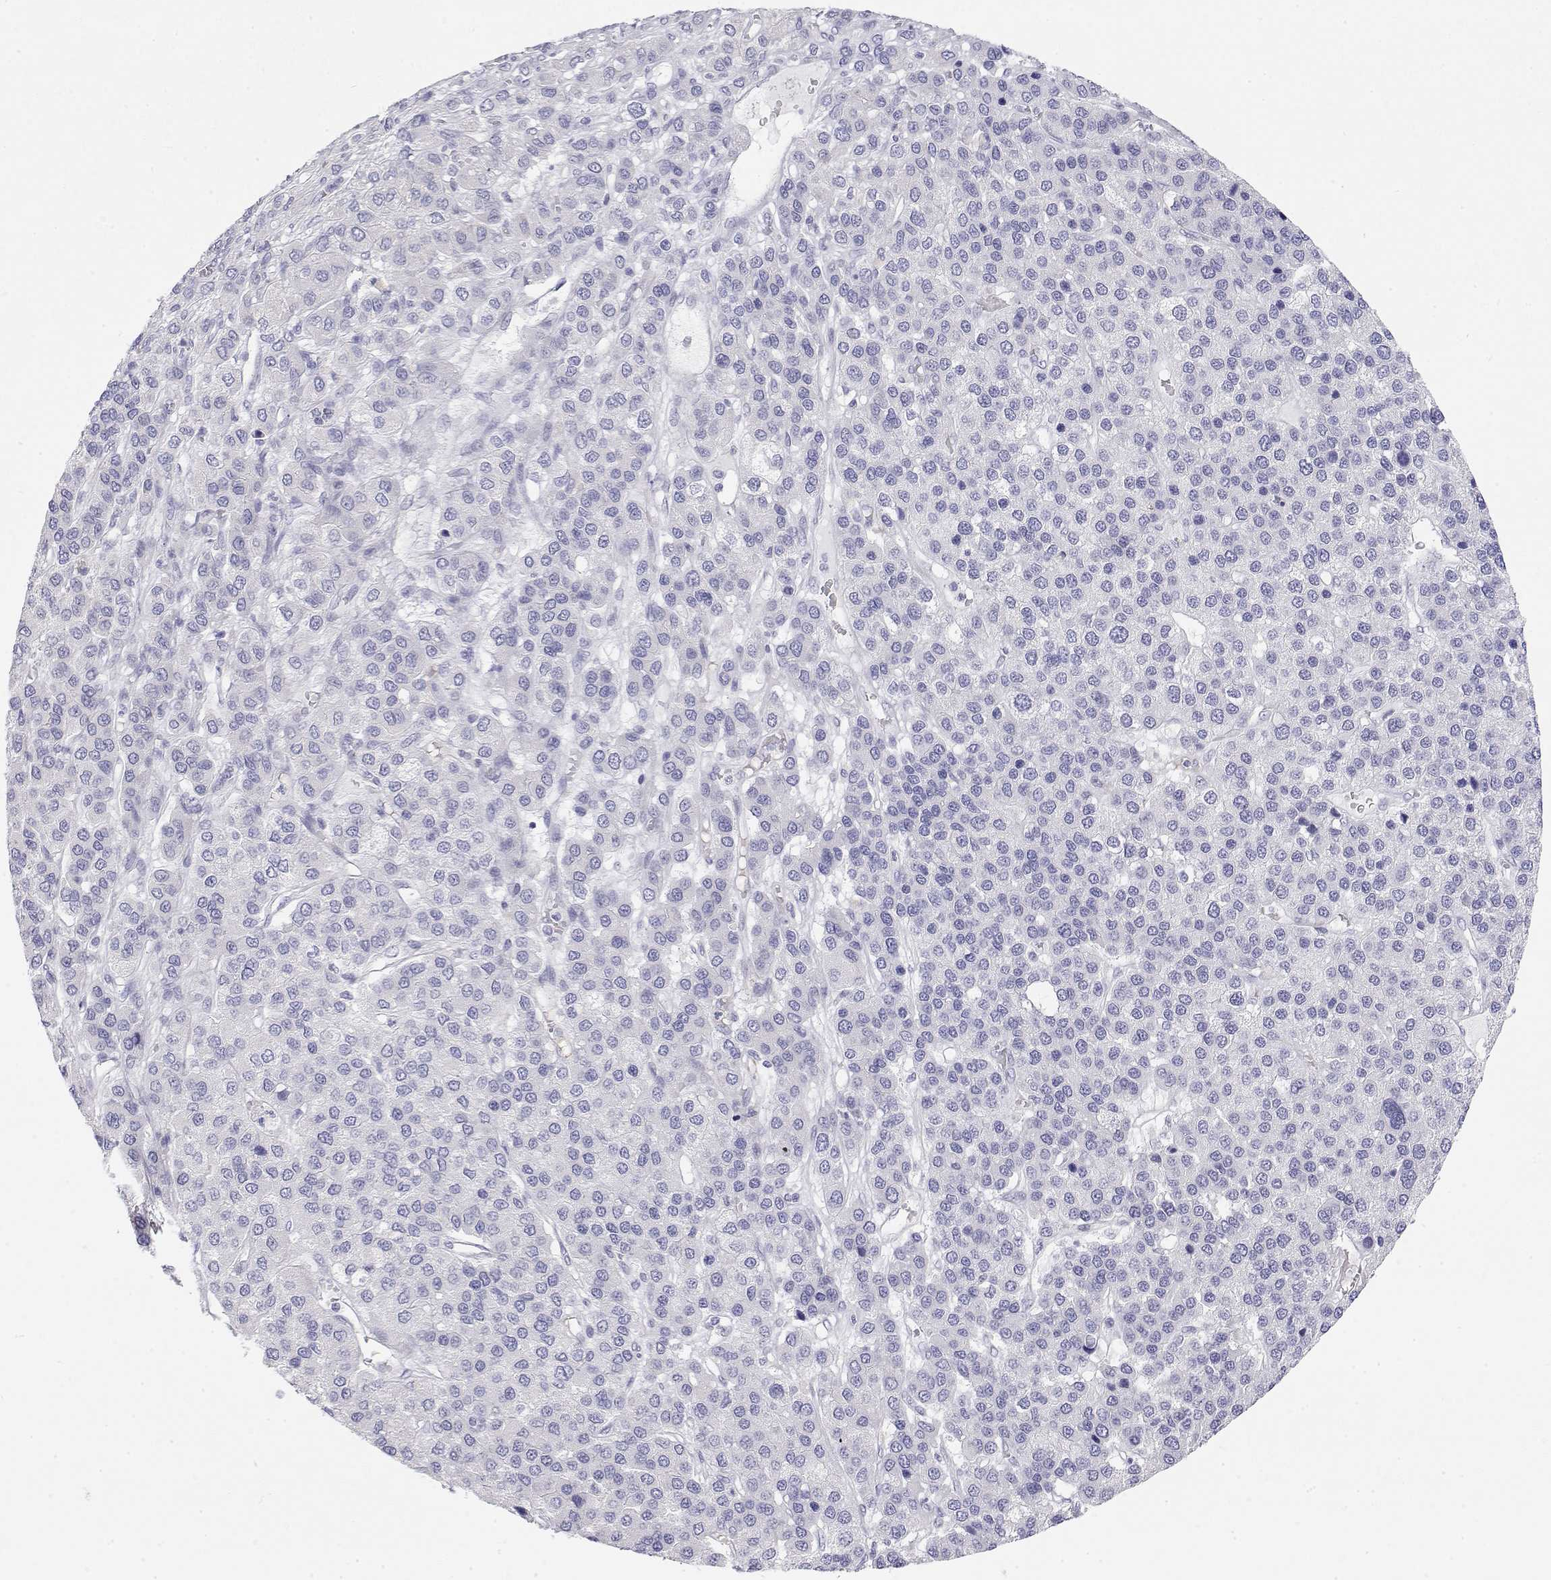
{"staining": {"intensity": "negative", "quantity": "none", "location": "none"}, "tissue": "liver cancer", "cell_type": "Tumor cells", "image_type": "cancer", "snomed": [{"axis": "morphology", "description": "Carcinoma, Hepatocellular, NOS"}, {"axis": "topography", "description": "Liver"}], "caption": "This is an immunohistochemistry histopathology image of human liver cancer (hepatocellular carcinoma). There is no staining in tumor cells.", "gene": "MISP", "patient": {"sex": "female", "age": 82}}